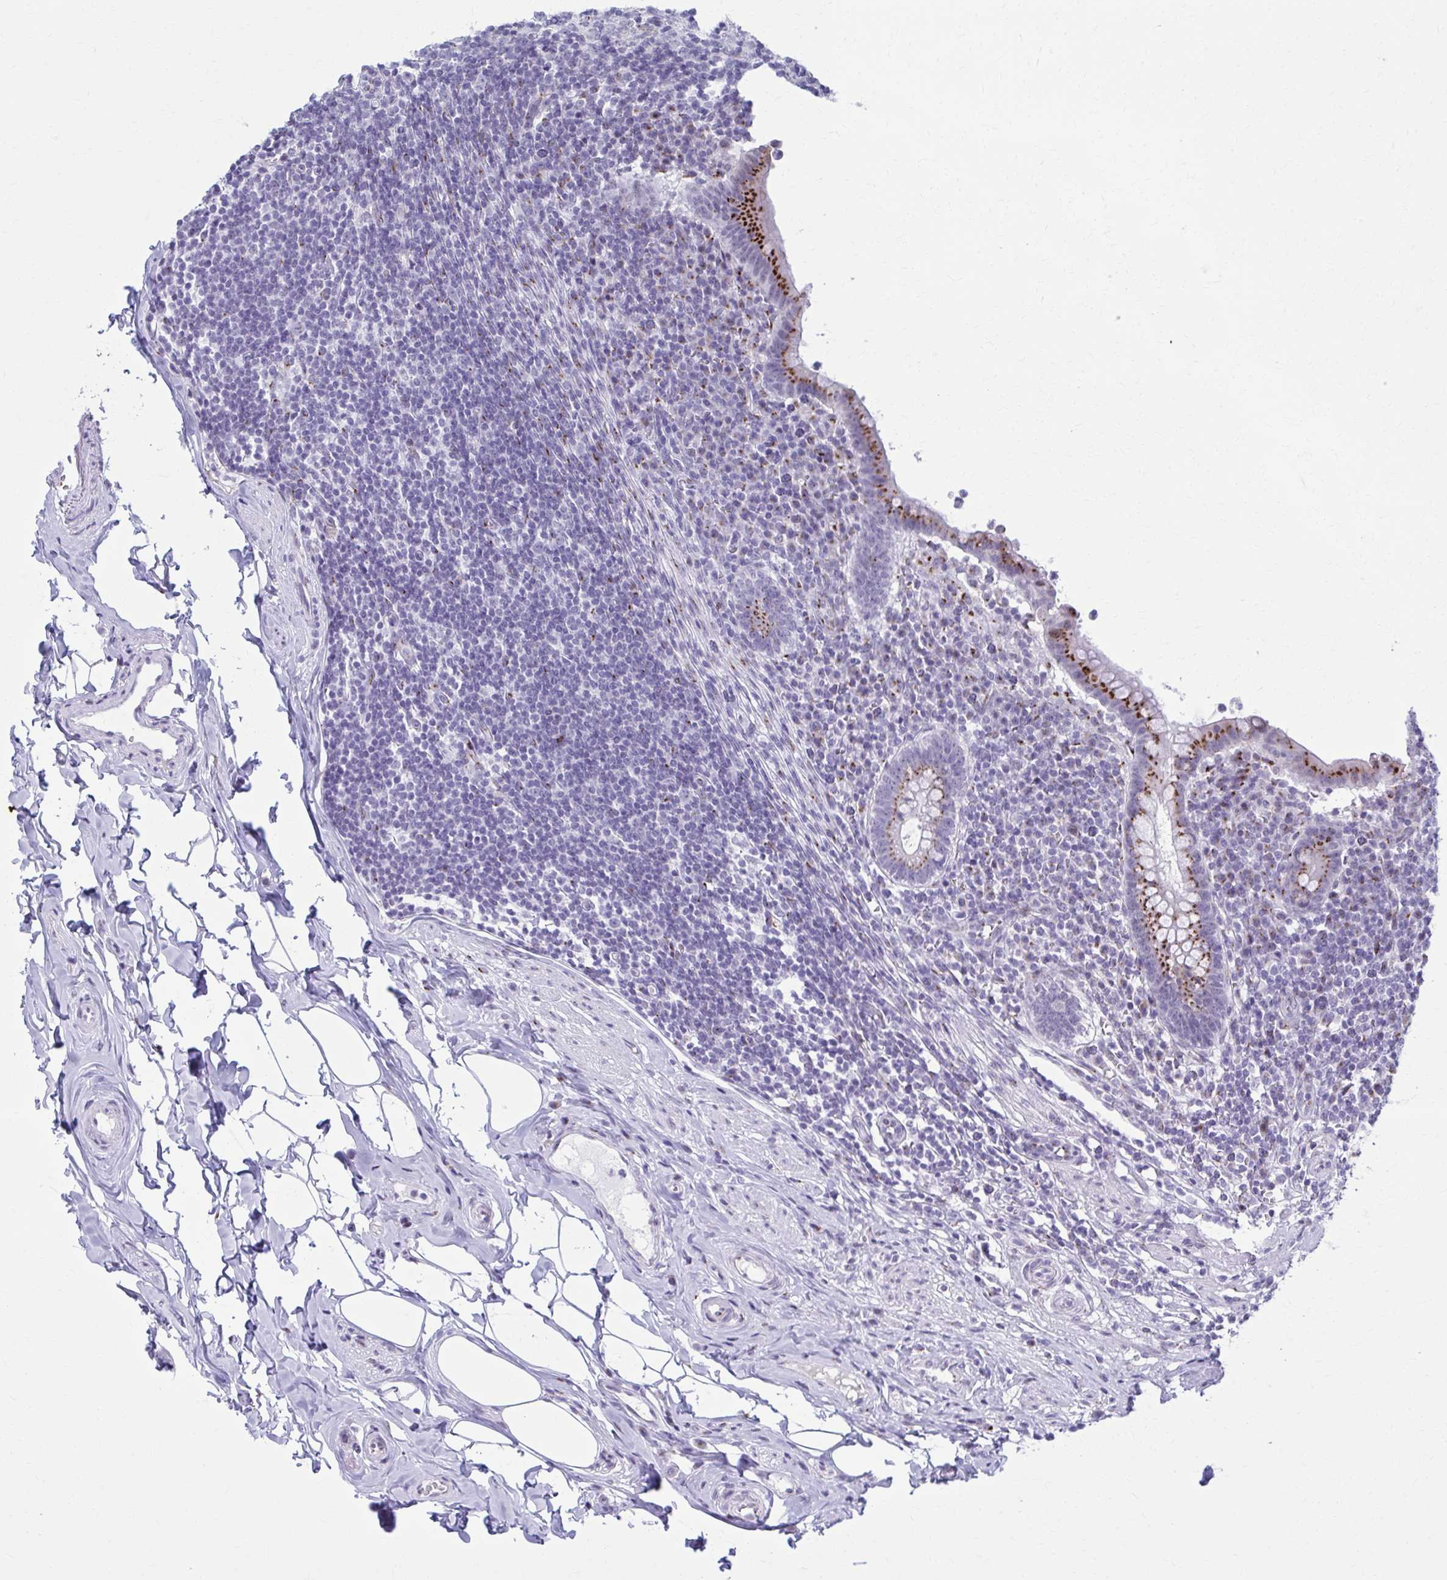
{"staining": {"intensity": "strong", "quantity": ">75%", "location": "cytoplasmic/membranous"}, "tissue": "appendix", "cell_type": "Glandular cells", "image_type": "normal", "snomed": [{"axis": "morphology", "description": "Normal tissue, NOS"}, {"axis": "topography", "description": "Appendix"}], "caption": "DAB immunohistochemical staining of normal human appendix exhibits strong cytoplasmic/membranous protein positivity in about >75% of glandular cells.", "gene": "ZNF682", "patient": {"sex": "female", "age": 56}}